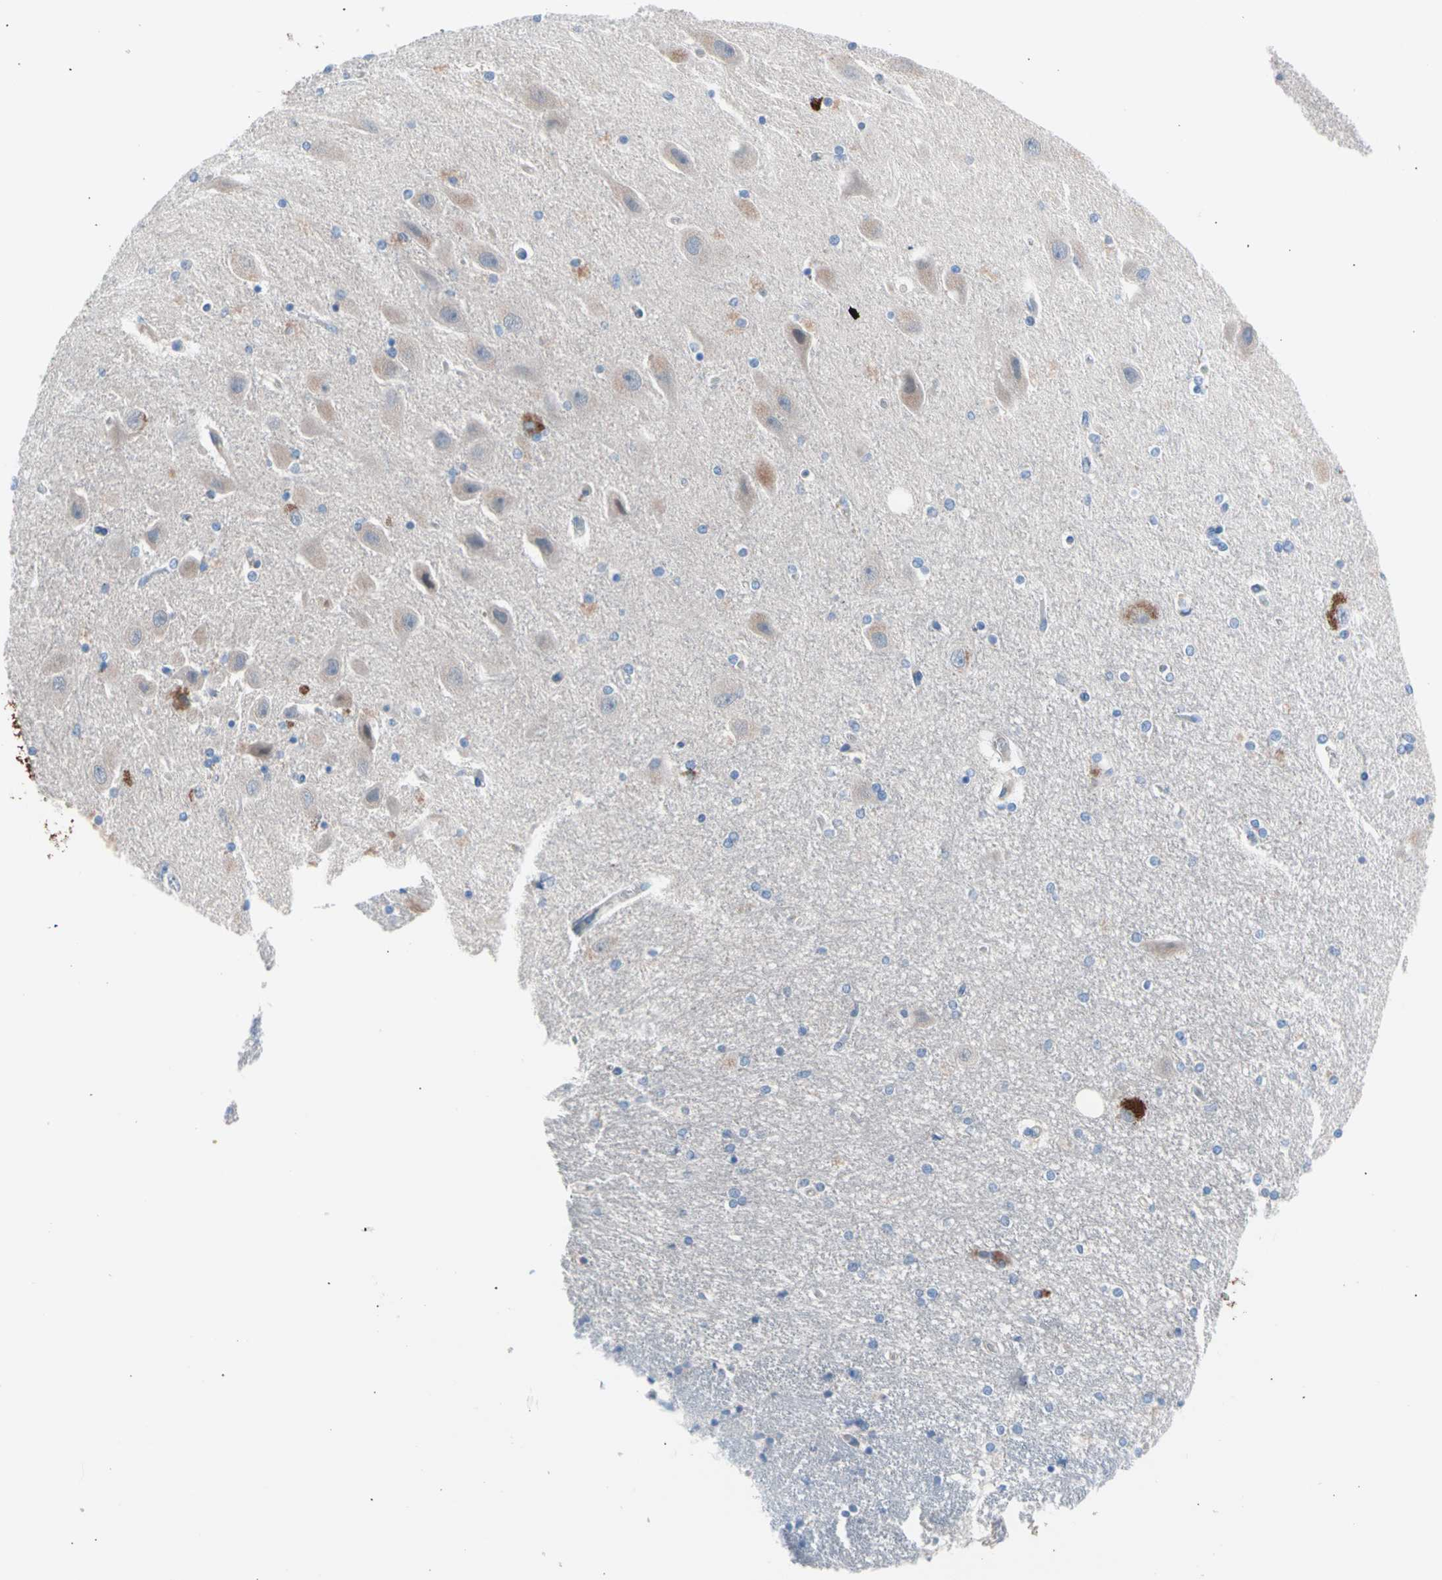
{"staining": {"intensity": "weak", "quantity": "<25%", "location": "cytoplasmic/membranous"}, "tissue": "hippocampus", "cell_type": "Glial cells", "image_type": "normal", "snomed": [{"axis": "morphology", "description": "Normal tissue, NOS"}, {"axis": "topography", "description": "Hippocampus"}], "caption": "Immunohistochemistry photomicrograph of benign hippocampus: hippocampus stained with DAB (3,3'-diaminobenzidine) displays no significant protein positivity in glial cells.", "gene": "CASQ1", "patient": {"sex": "female", "age": 54}}